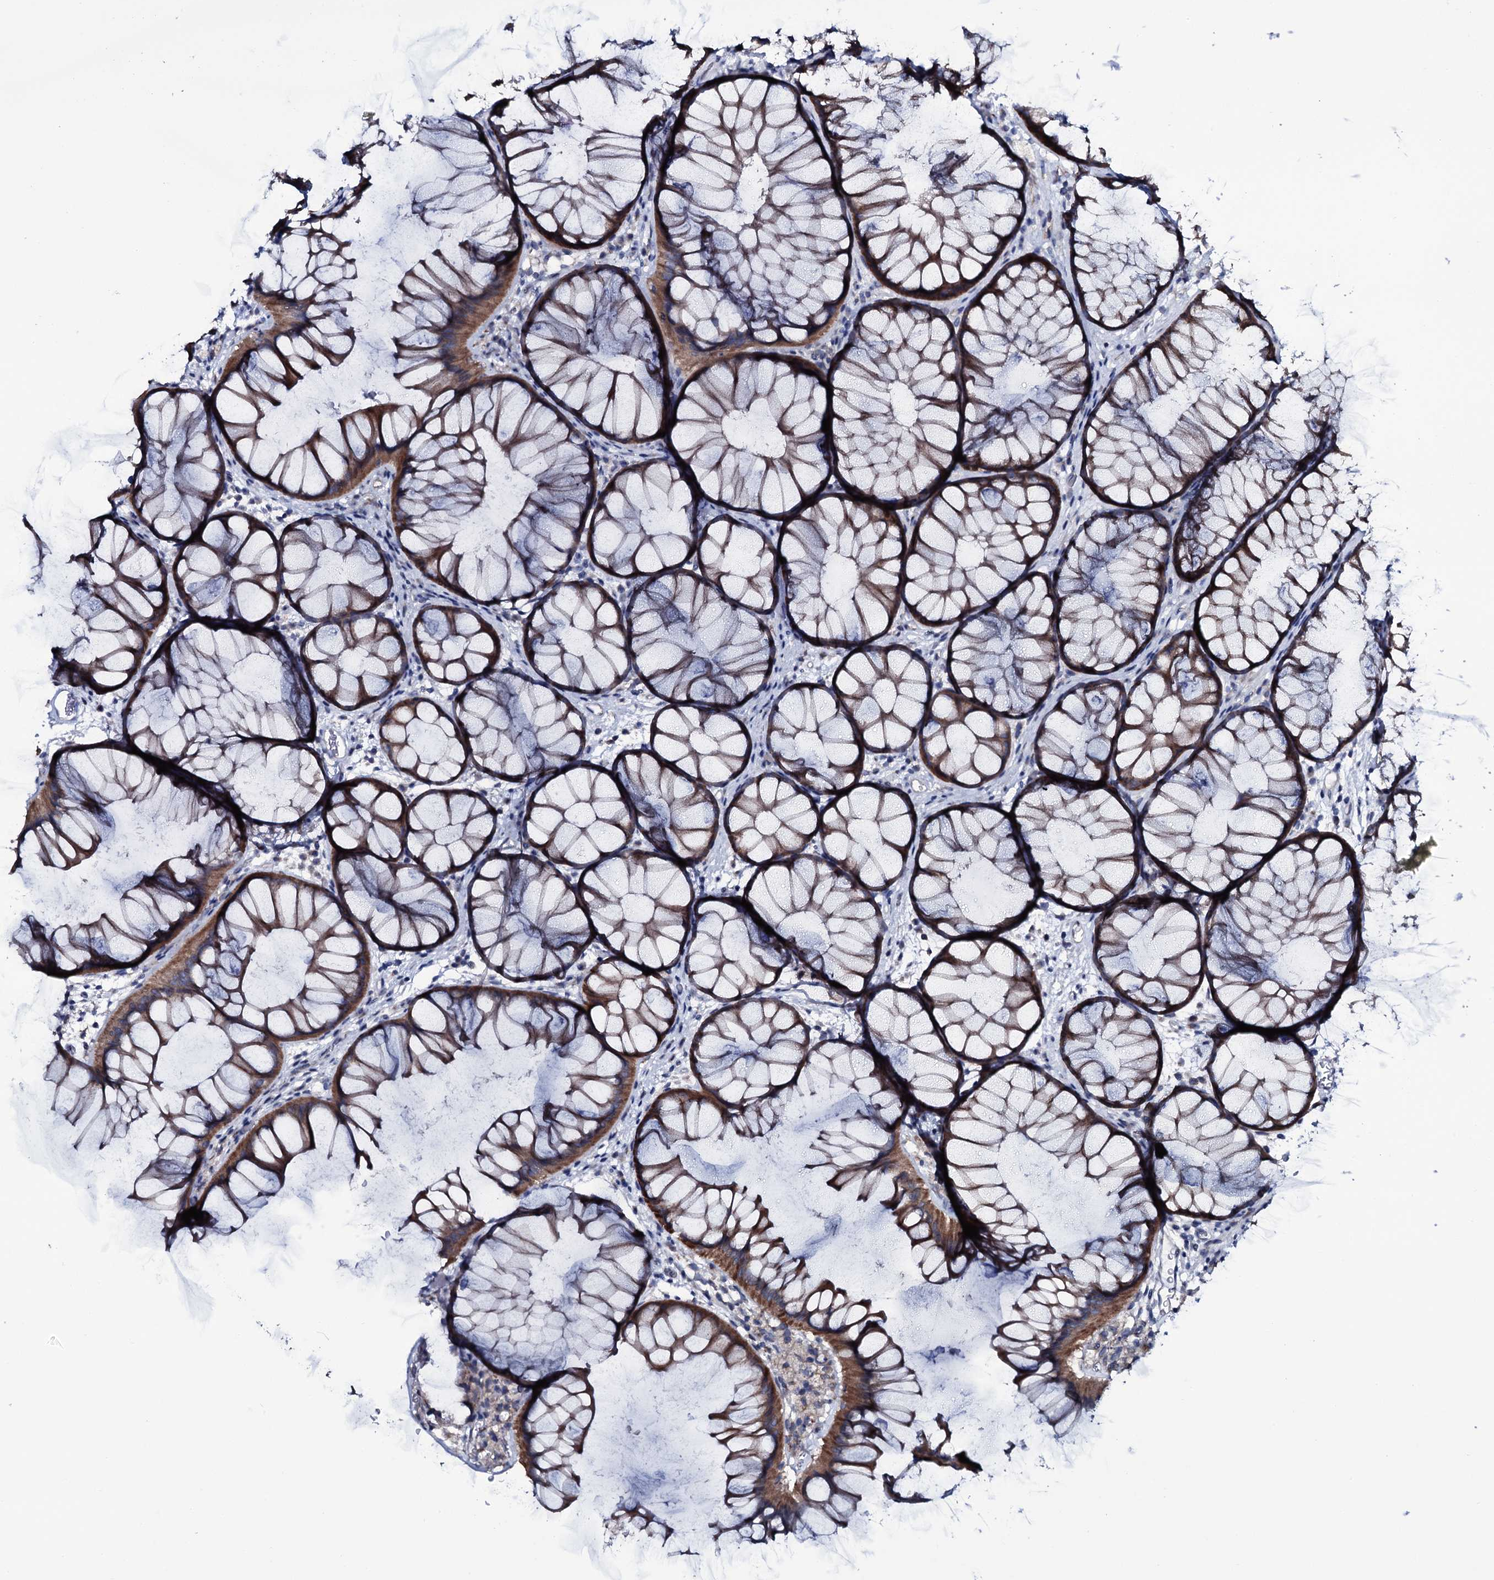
{"staining": {"intensity": "negative", "quantity": "none", "location": "none"}, "tissue": "colon", "cell_type": "Endothelial cells", "image_type": "normal", "snomed": [{"axis": "morphology", "description": "Normal tissue, NOS"}, {"axis": "topography", "description": "Colon"}], "caption": "An immunohistochemistry (IHC) photomicrograph of unremarkable colon is shown. There is no staining in endothelial cells of colon.", "gene": "WIPF3", "patient": {"sex": "female", "age": 82}}